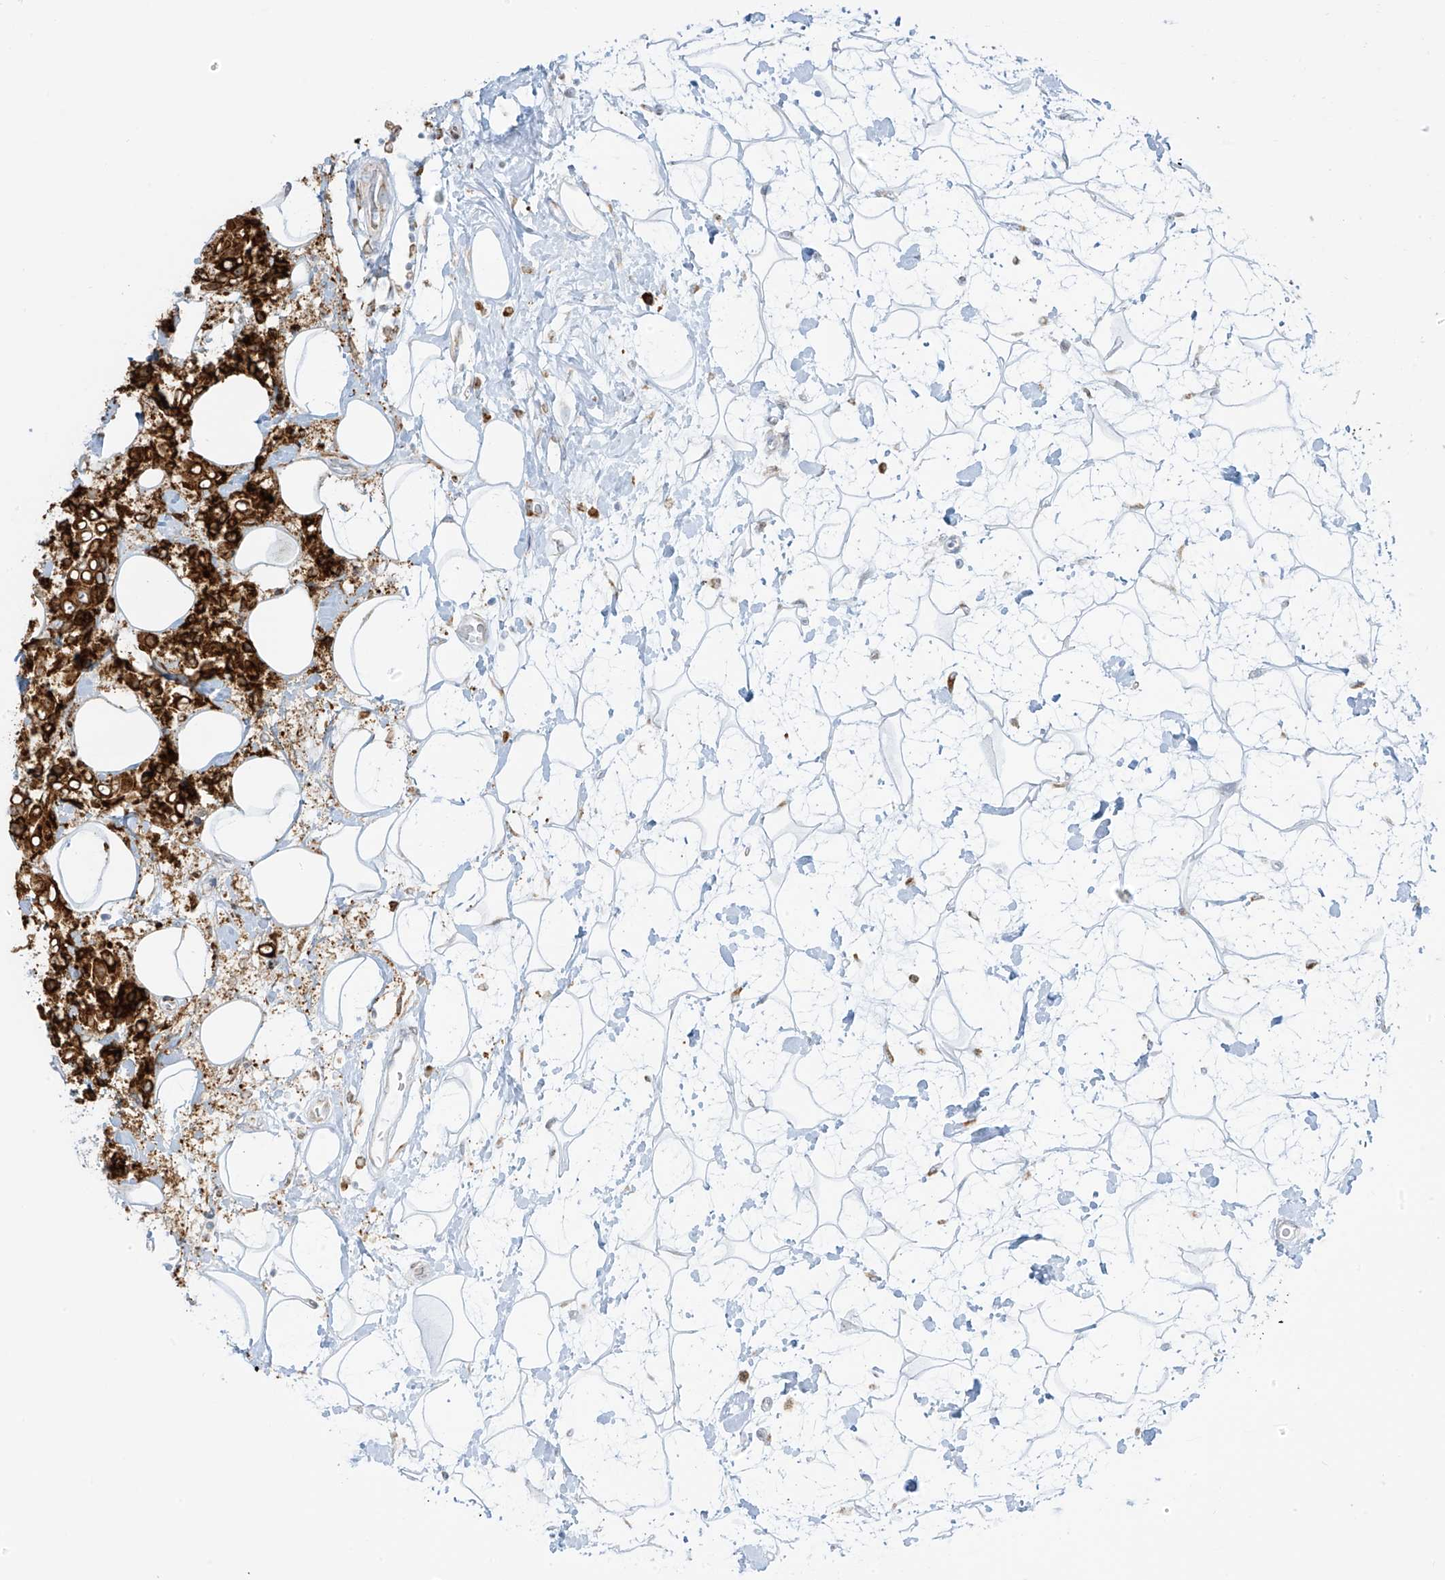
{"staining": {"intensity": "strong", "quantity": ">75%", "location": "cytoplasmic/membranous"}, "tissue": "breast cancer", "cell_type": "Tumor cells", "image_type": "cancer", "snomed": [{"axis": "morphology", "description": "Normal tissue, NOS"}, {"axis": "morphology", "description": "Duct carcinoma"}, {"axis": "topography", "description": "Breast"}], "caption": "Immunohistochemical staining of breast invasive ductal carcinoma displays strong cytoplasmic/membranous protein expression in approximately >75% of tumor cells.", "gene": "LRRC59", "patient": {"sex": "female", "age": 39}}